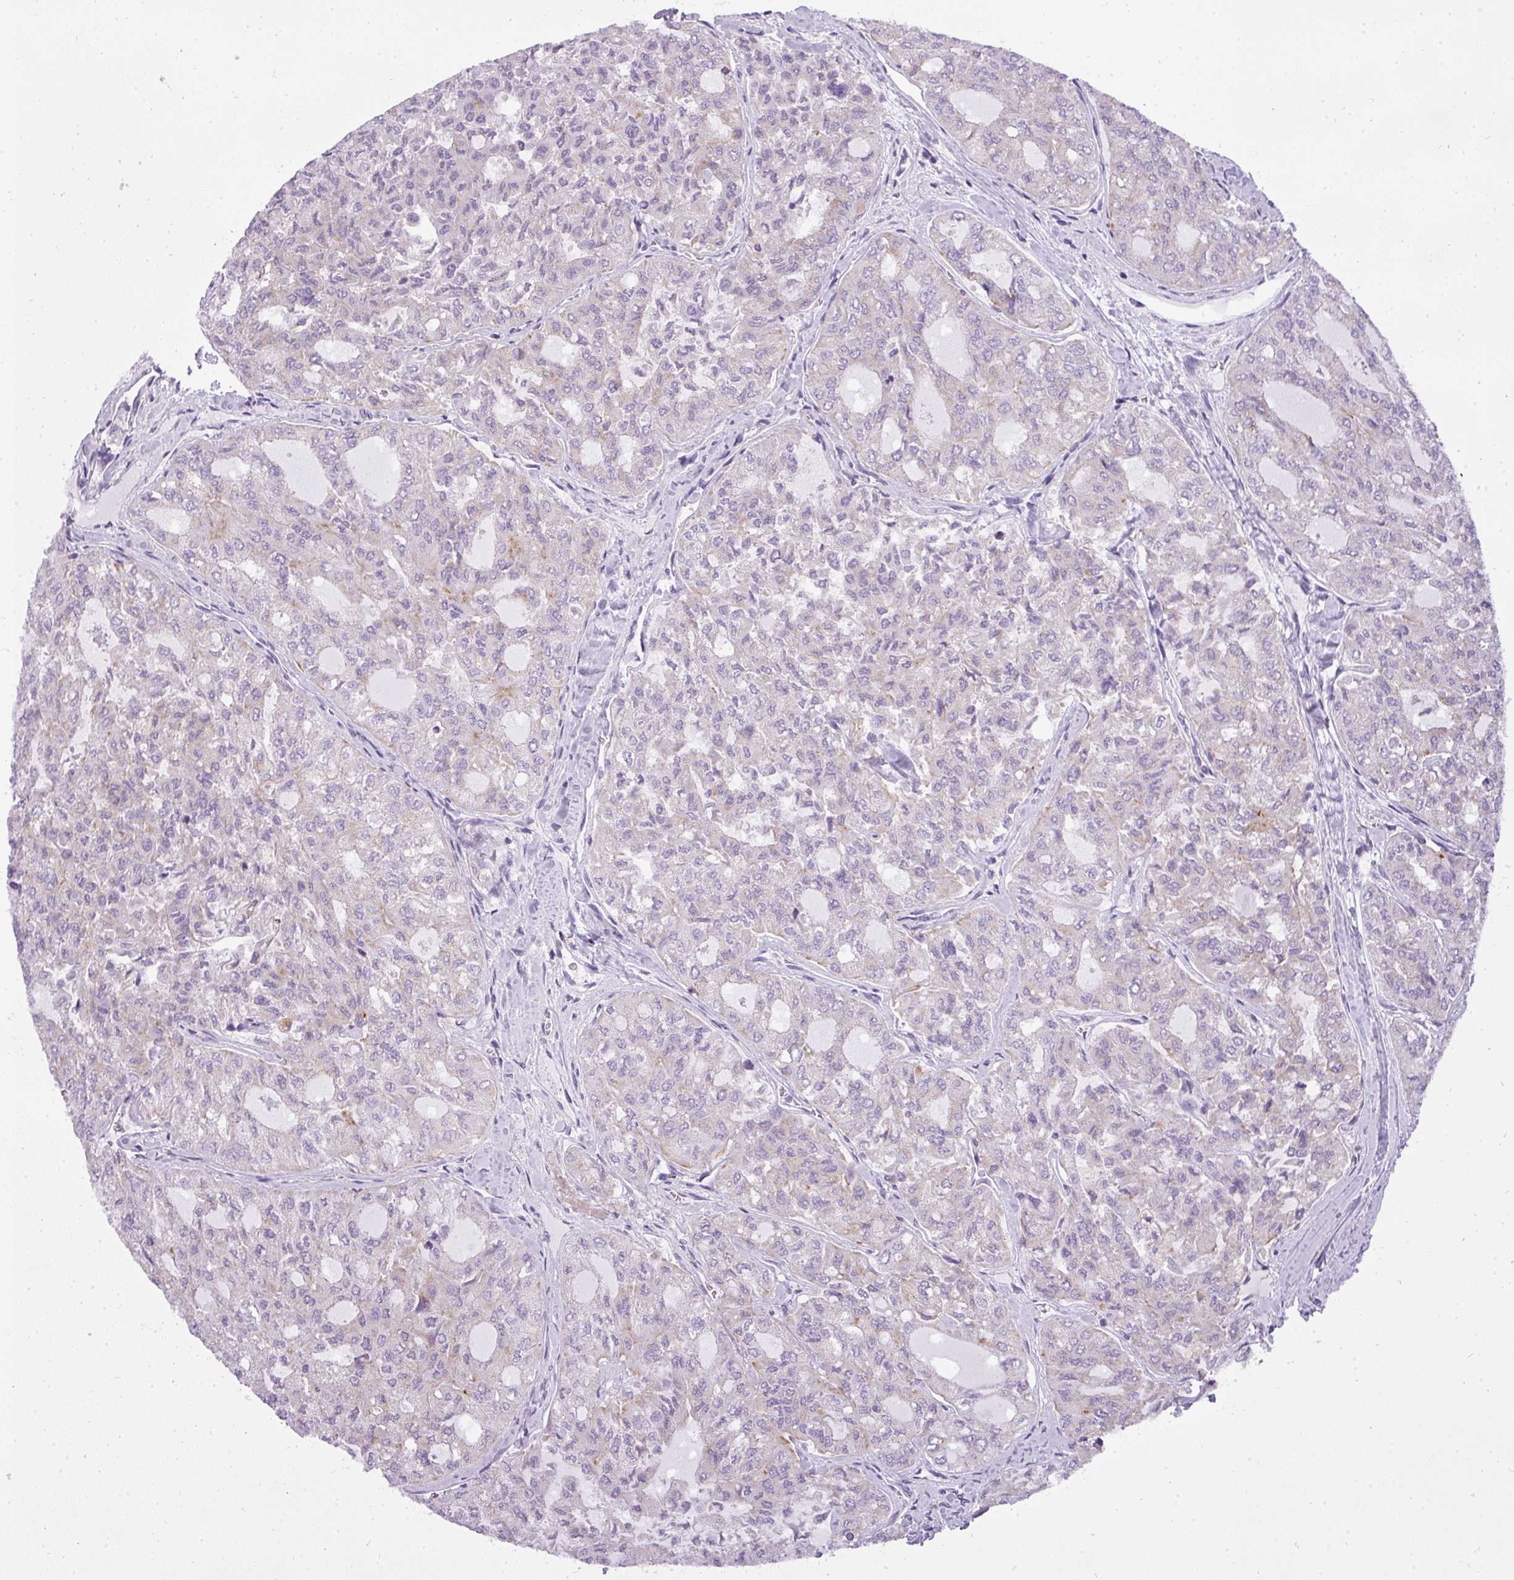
{"staining": {"intensity": "negative", "quantity": "none", "location": "none"}, "tissue": "thyroid cancer", "cell_type": "Tumor cells", "image_type": "cancer", "snomed": [{"axis": "morphology", "description": "Follicular adenoma carcinoma, NOS"}, {"axis": "topography", "description": "Thyroid gland"}], "caption": "Immunohistochemical staining of human thyroid cancer (follicular adenoma carcinoma) reveals no significant expression in tumor cells.", "gene": "ATP6V1D", "patient": {"sex": "male", "age": 75}}